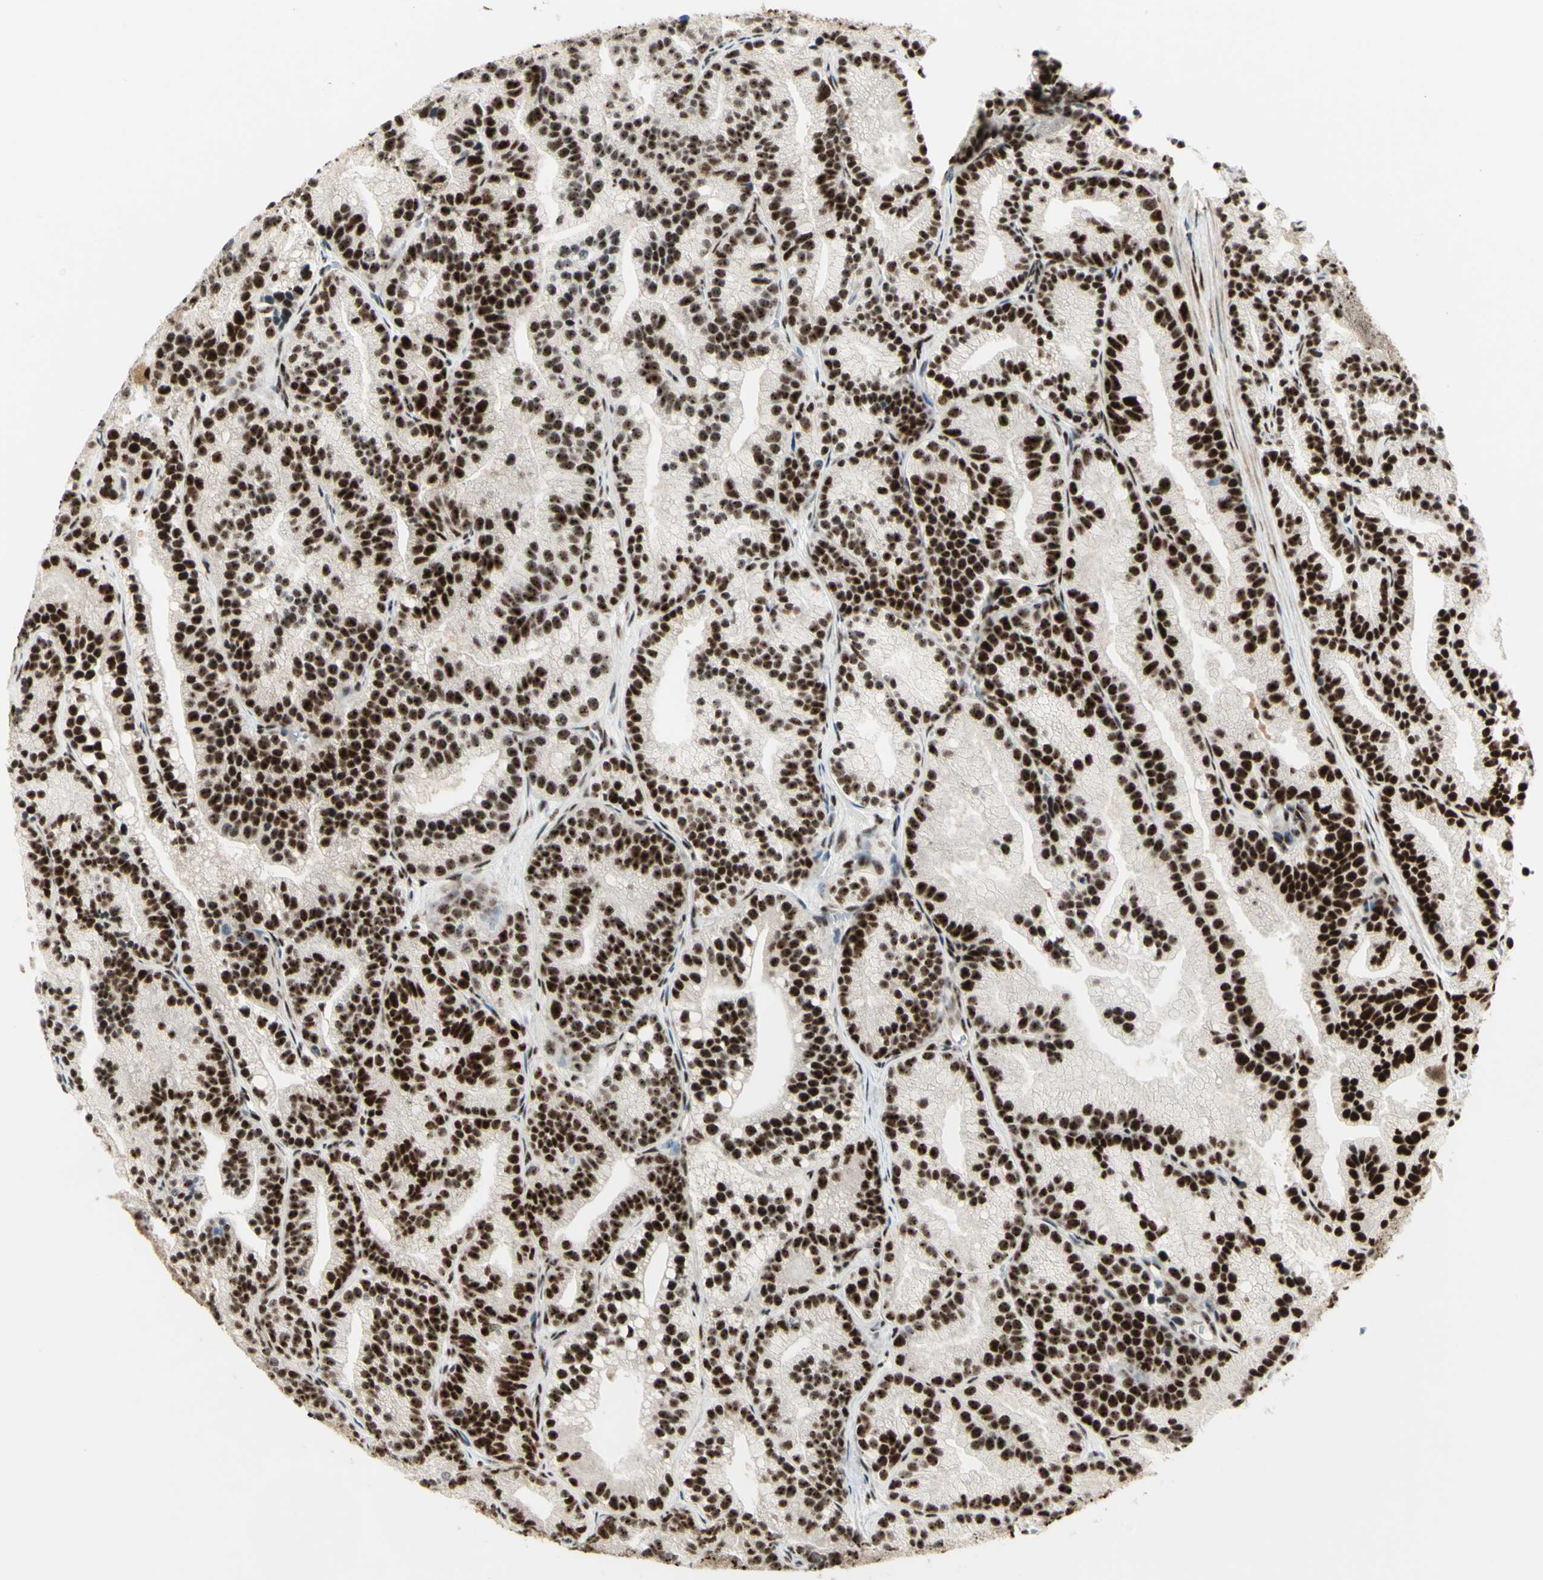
{"staining": {"intensity": "strong", "quantity": ">75%", "location": "nuclear"}, "tissue": "prostate cancer", "cell_type": "Tumor cells", "image_type": "cancer", "snomed": [{"axis": "morphology", "description": "Adenocarcinoma, Low grade"}, {"axis": "topography", "description": "Prostate"}], "caption": "Prostate cancer (adenocarcinoma (low-grade)) stained with a brown dye displays strong nuclear positive expression in approximately >75% of tumor cells.", "gene": "DHX9", "patient": {"sex": "male", "age": 89}}